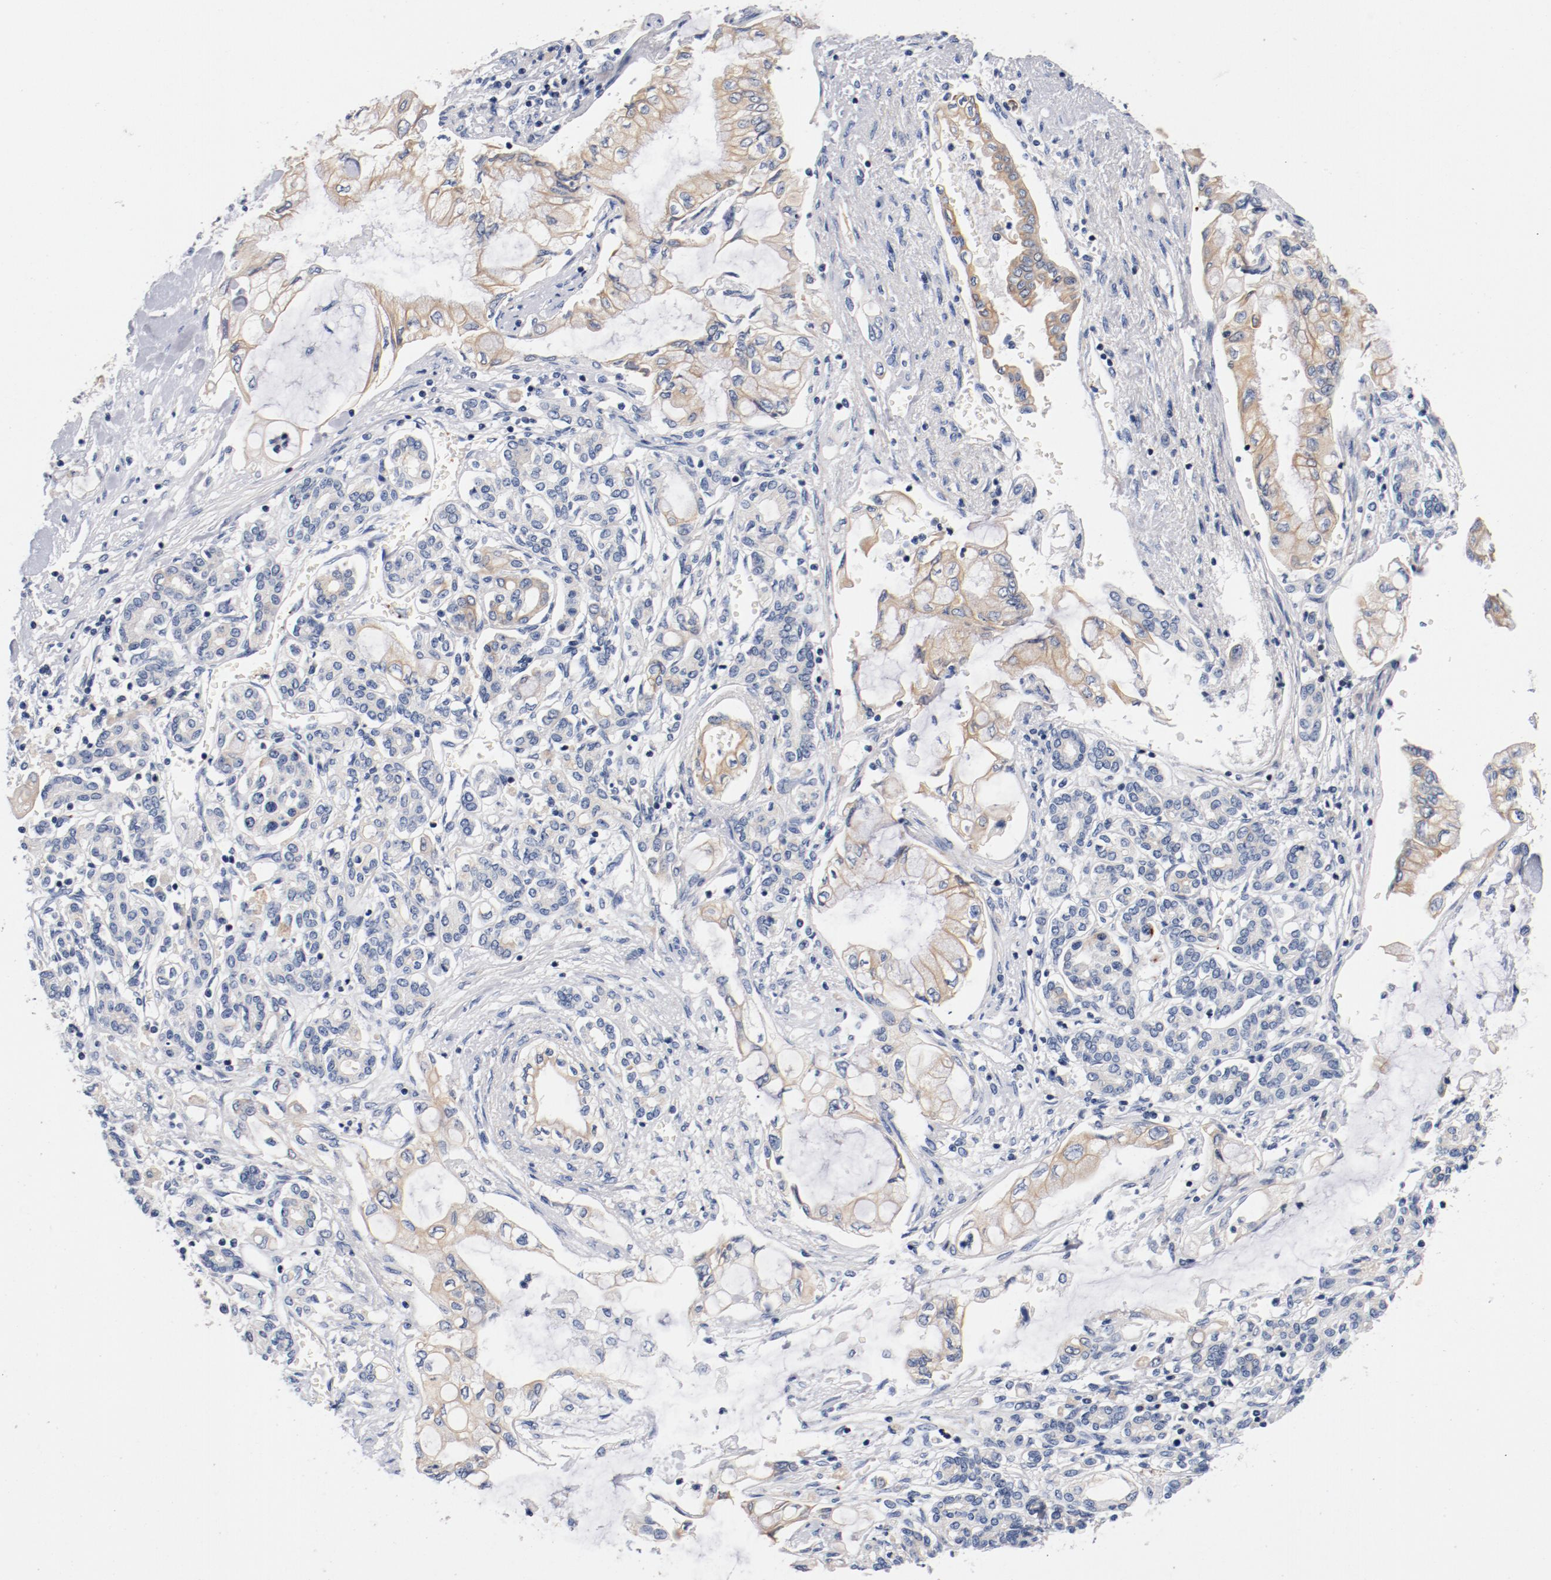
{"staining": {"intensity": "weak", "quantity": "25%-75%", "location": "cytoplasmic/membranous"}, "tissue": "pancreatic cancer", "cell_type": "Tumor cells", "image_type": "cancer", "snomed": [{"axis": "morphology", "description": "Adenocarcinoma, NOS"}, {"axis": "topography", "description": "Pancreas"}], "caption": "Weak cytoplasmic/membranous protein staining is seen in approximately 25%-75% of tumor cells in adenocarcinoma (pancreatic).", "gene": "PIM1", "patient": {"sex": "female", "age": 70}}